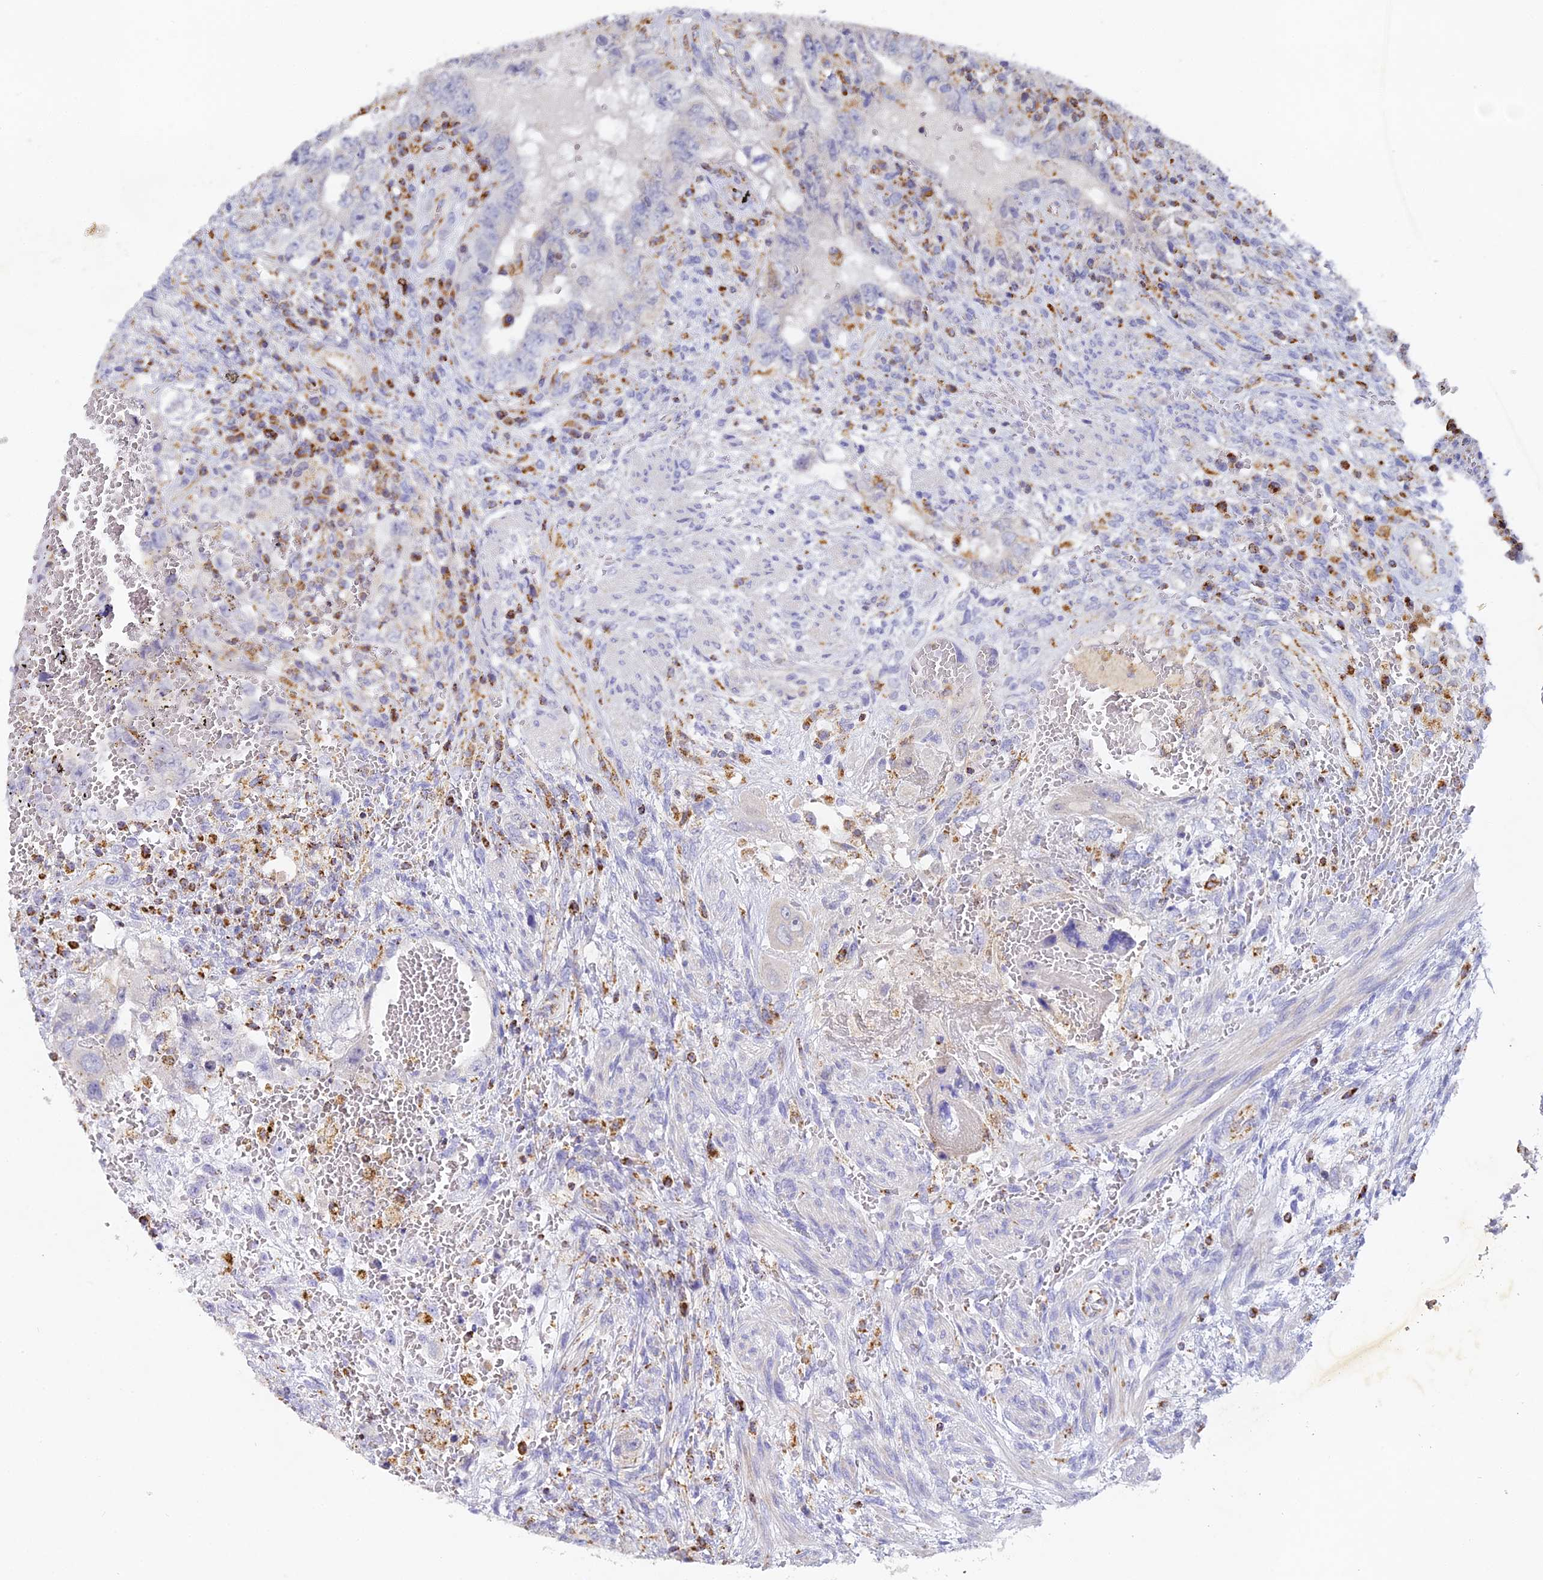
{"staining": {"intensity": "negative", "quantity": "none", "location": "none"}, "tissue": "testis cancer", "cell_type": "Tumor cells", "image_type": "cancer", "snomed": [{"axis": "morphology", "description": "Carcinoma, Embryonal, NOS"}, {"axis": "topography", "description": "Testis"}], "caption": "Protein analysis of testis embryonal carcinoma shows no significant expression in tumor cells.", "gene": "DONSON", "patient": {"sex": "male", "age": 26}}